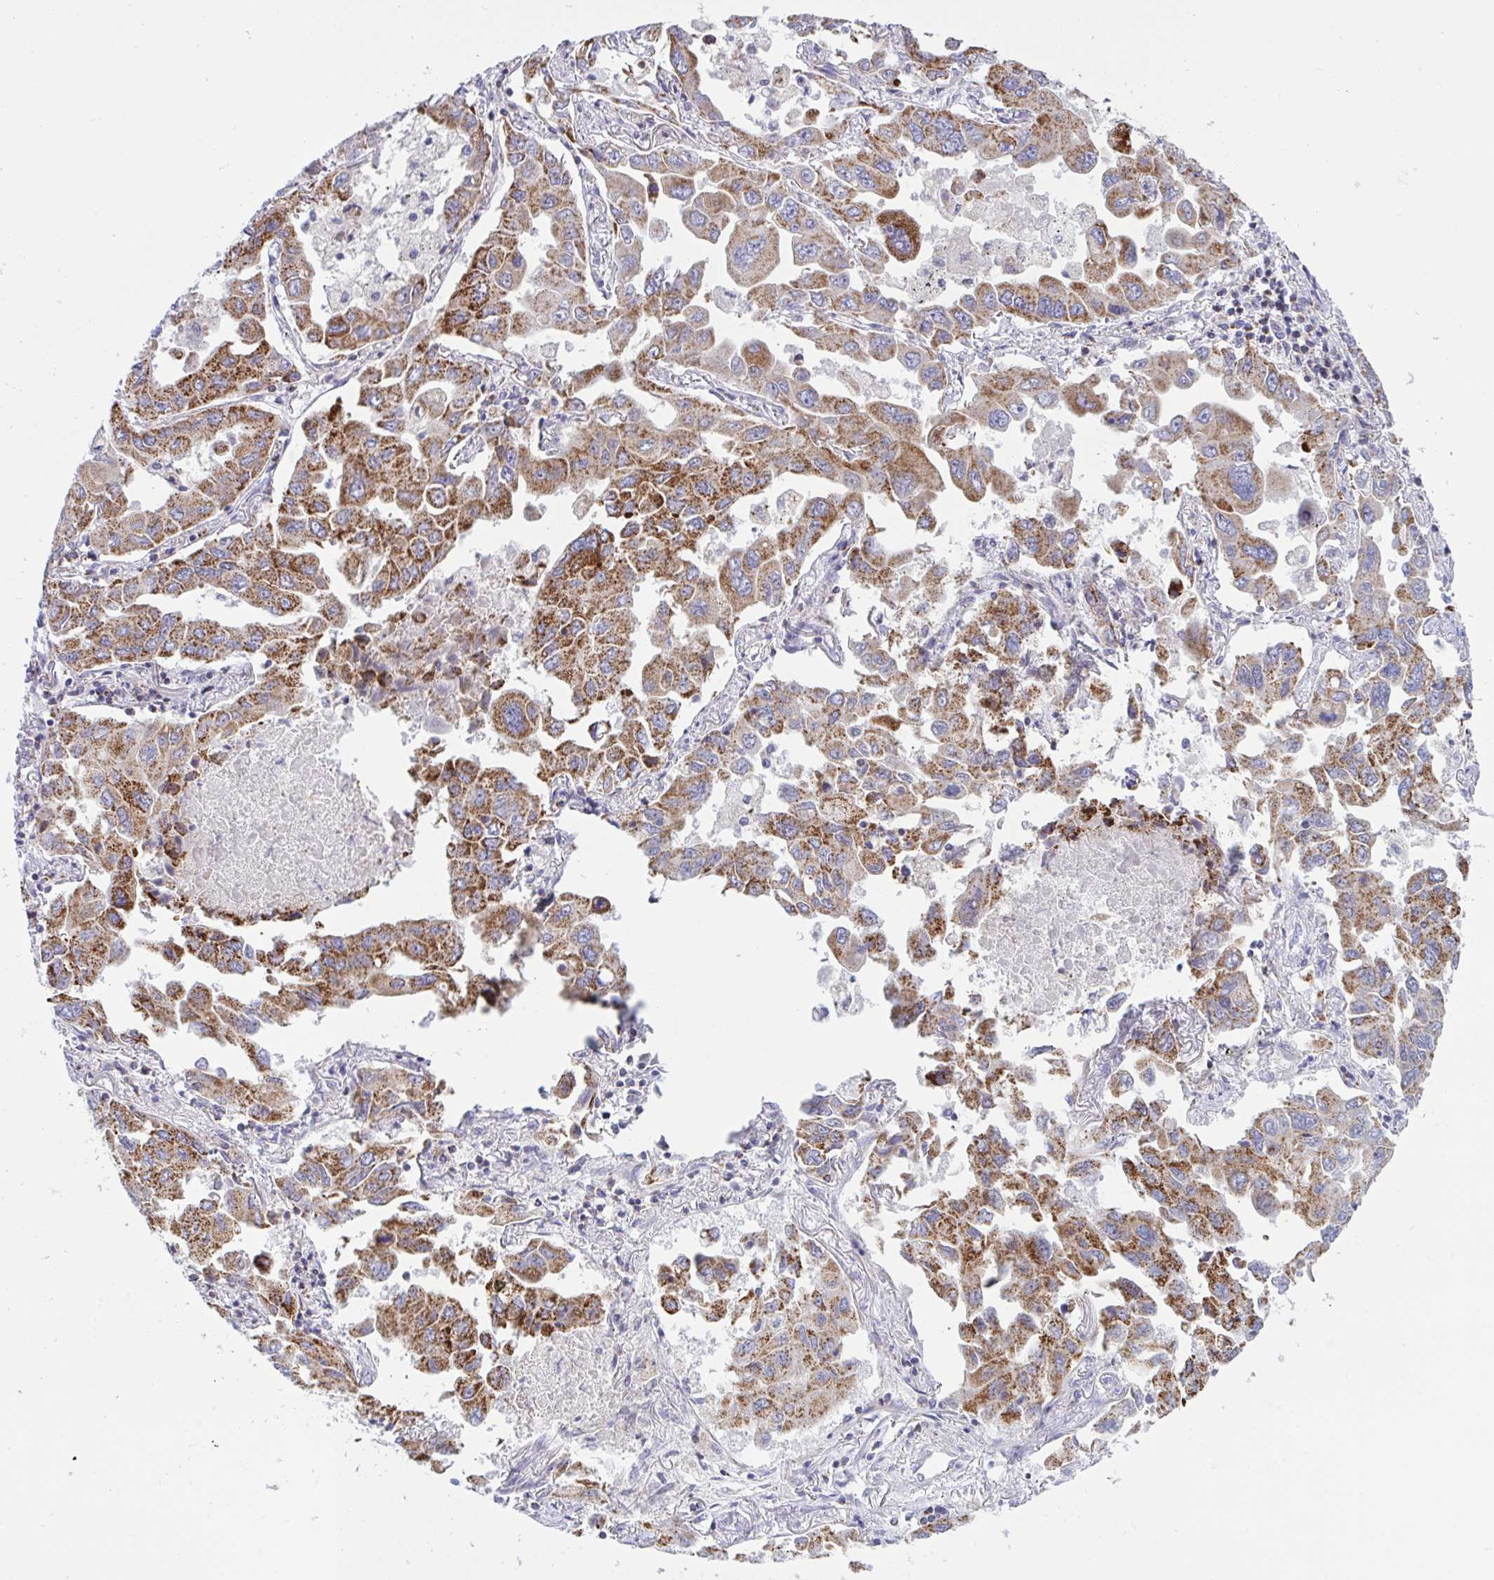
{"staining": {"intensity": "moderate", "quantity": ">75%", "location": "cytoplasmic/membranous"}, "tissue": "lung cancer", "cell_type": "Tumor cells", "image_type": "cancer", "snomed": [{"axis": "morphology", "description": "Adenocarcinoma, NOS"}, {"axis": "topography", "description": "Lung"}], "caption": "Lung adenocarcinoma tissue displays moderate cytoplasmic/membranous staining in about >75% of tumor cells, visualized by immunohistochemistry. The staining was performed using DAB, with brown indicating positive protein expression. Nuclei are stained blue with hematoxylin.", "gene": "HSPE1", "patient": {"sex": "male", "age": 64}}